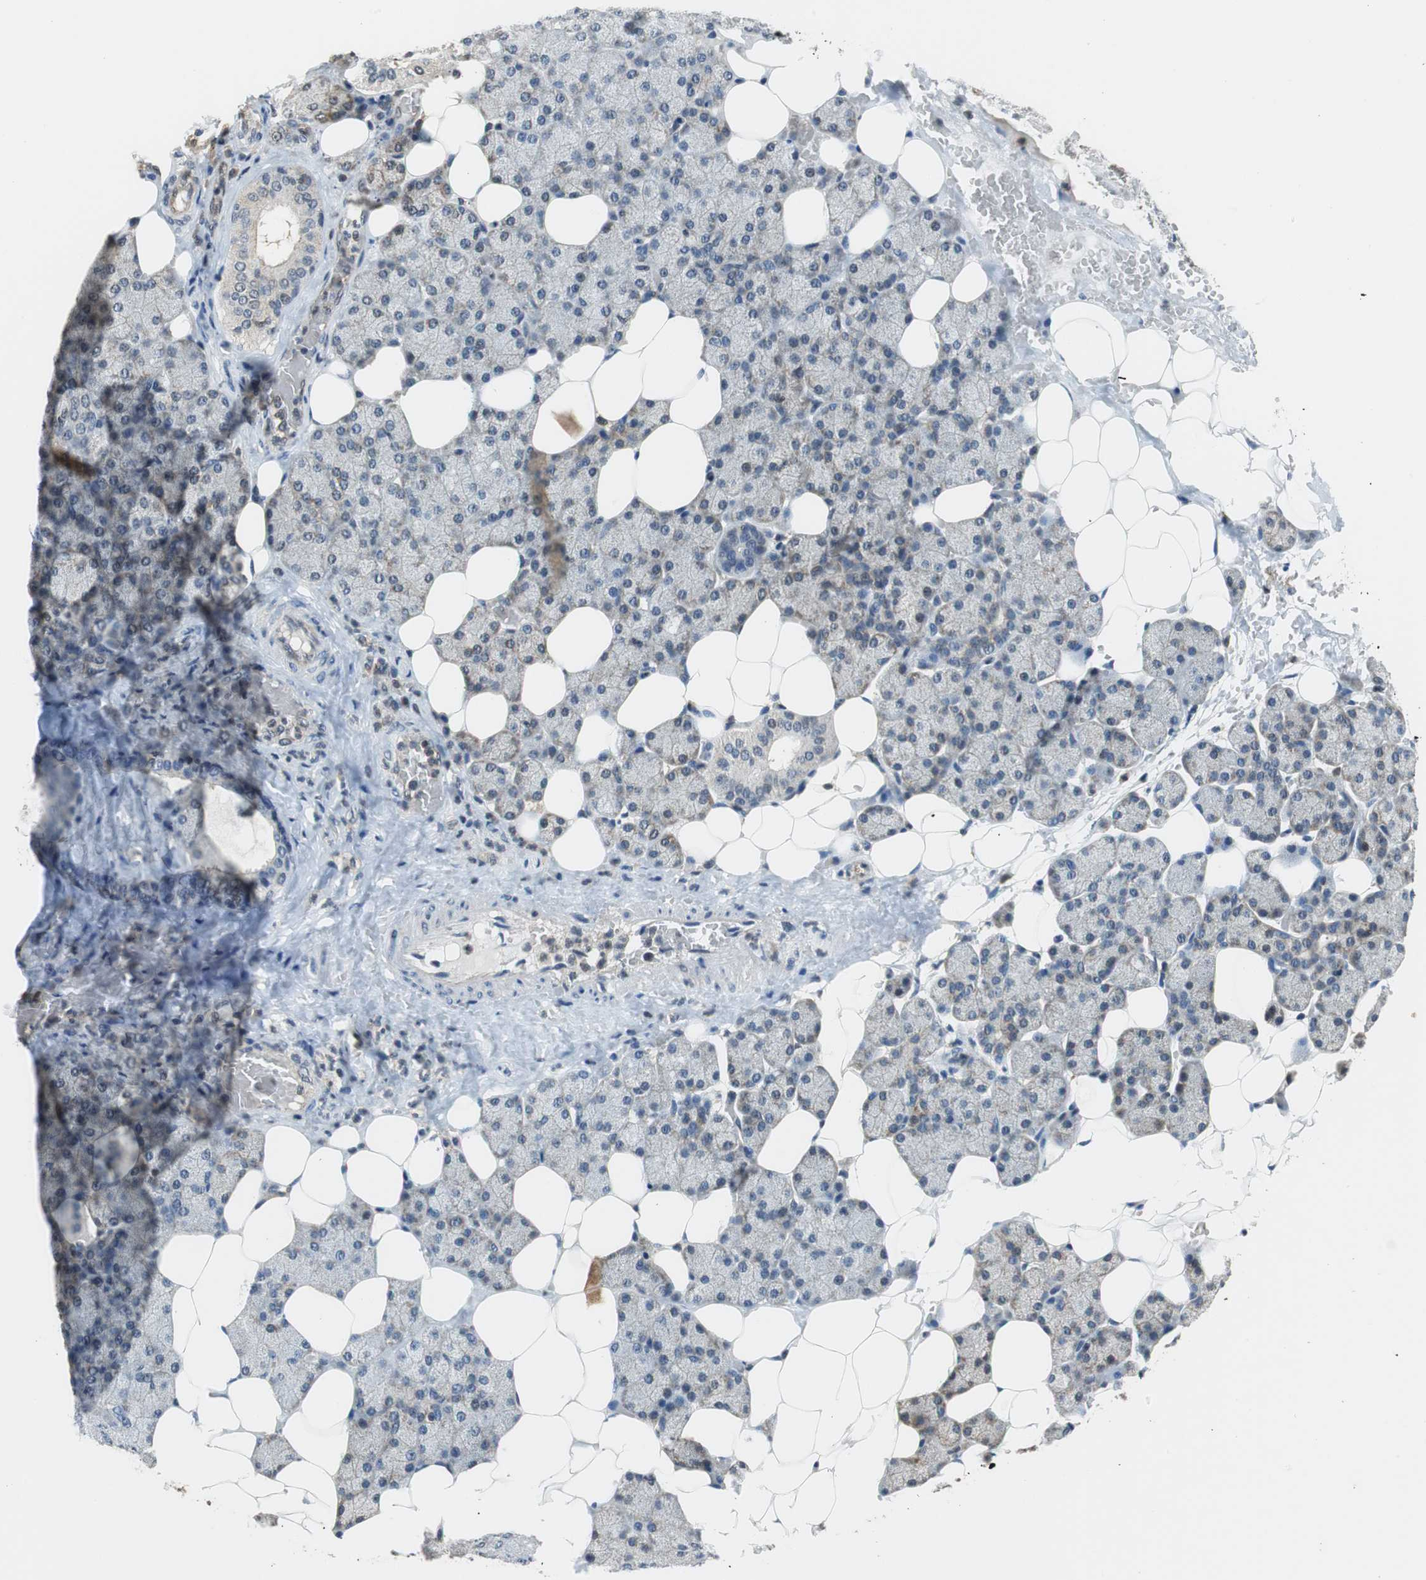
{"staining": {"intensity": "weak", "quantity": "25%-75%", "location": "cytoplasmic/membranous"}, "tissue": "salivary gland", "cell_type": "Glandular cells", "image_type": "normal", "snomed": [{"axis": "morphology", "description": "Normal tissue, NOS"}, {"axis": "topography", "description": "Lymph node"}, {"axis": "topography", "description": "Salivary gland"}], "caption": "The photomicrograph shows immunohistochemical staining of unremarkable salivary gland. There is weak cytoplasmic/membranous positivity is identified in about 25%-75% of glandular cells.", "gene": "GSDMD", "patient": {"sex": "male", "age": 8}}